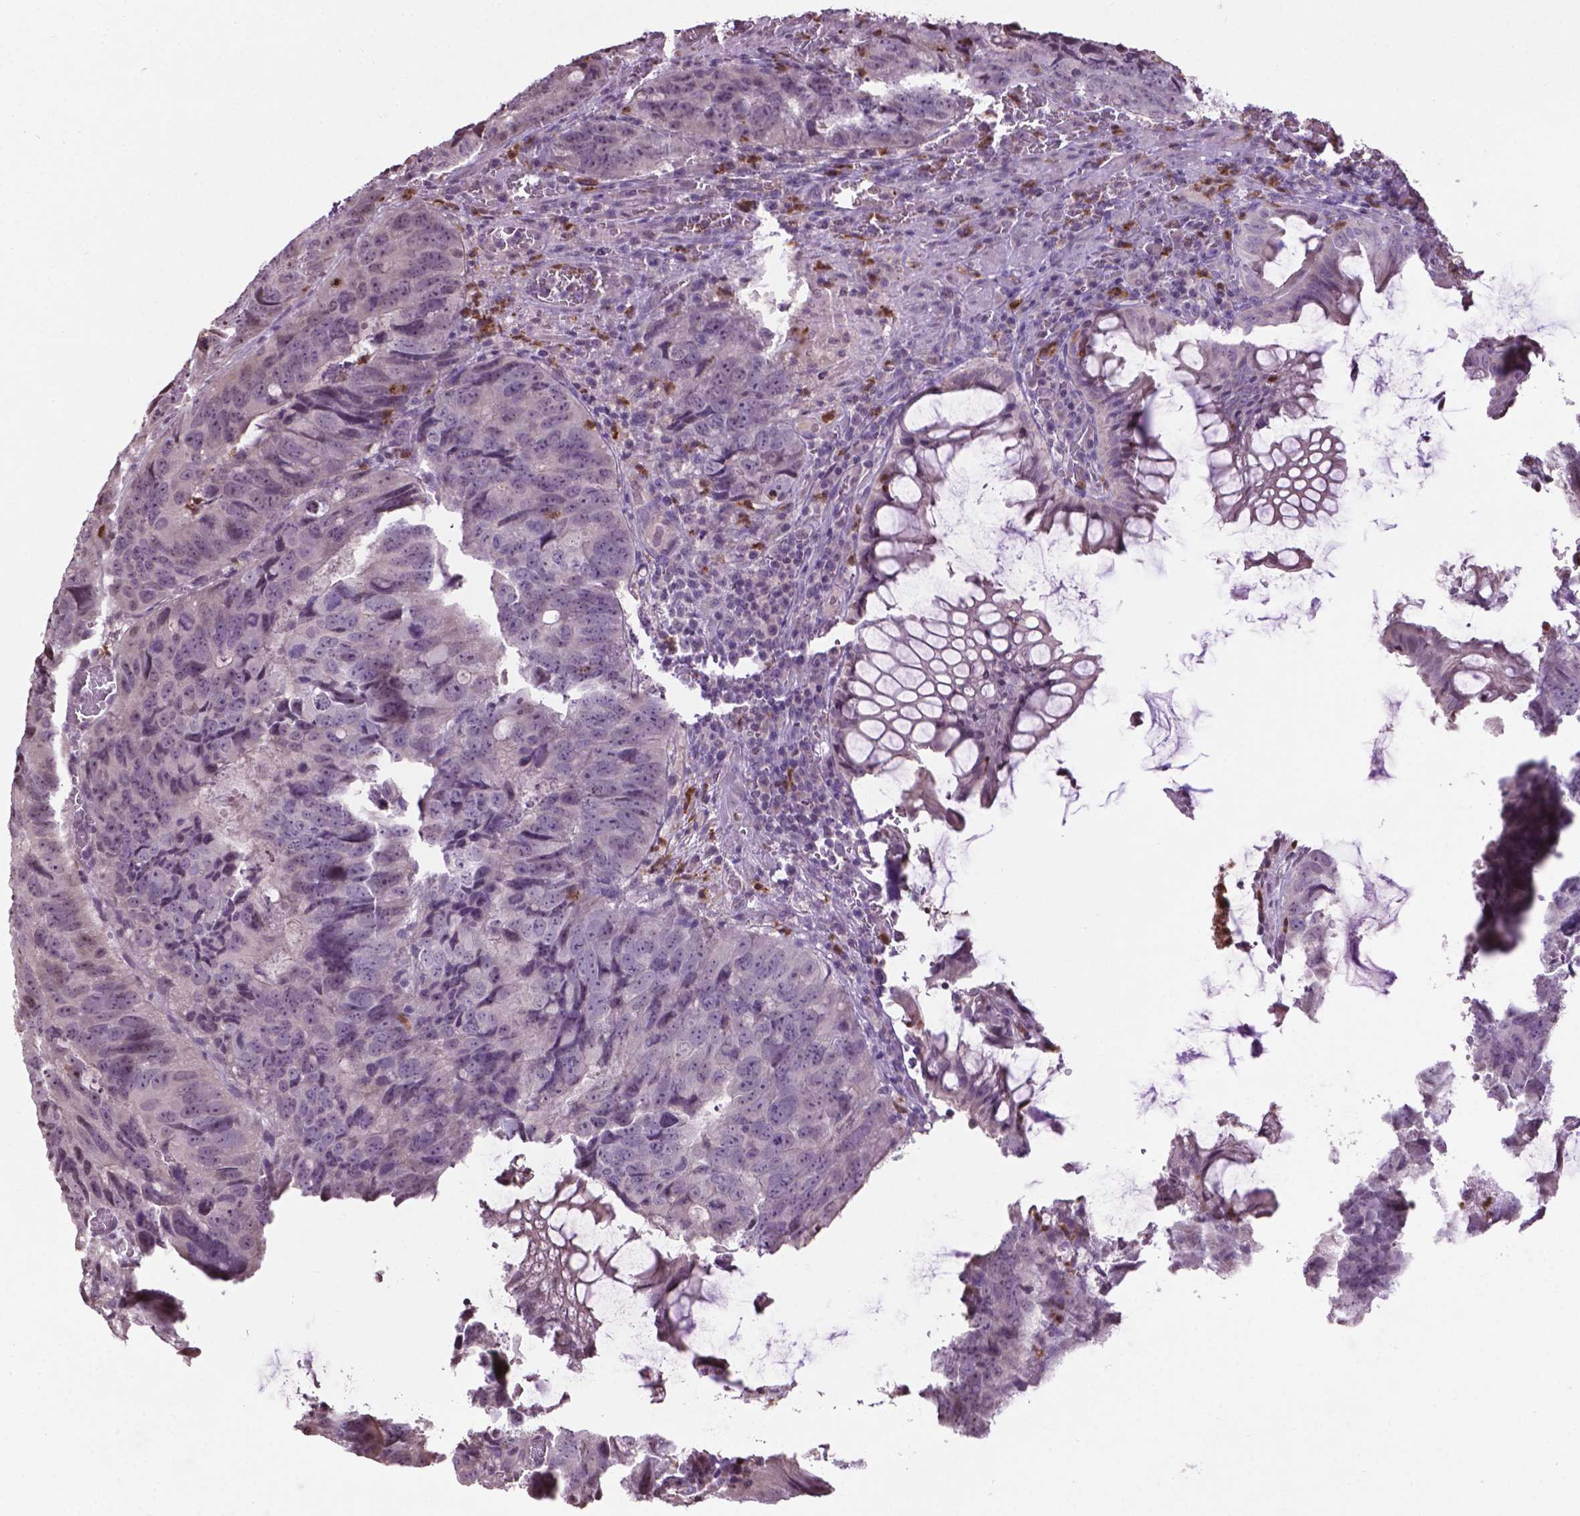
{"staining": {"intensity": "negative", "quantity": "none", "location": "none"}, "tissue": "colorectal cancer", "cell_type": "Tumor cells", "image_type": "cancer", "snomed": [{"axis": "morphology", "description": "Adenocarcinoma, NOS"}, {"axis": "topography", "description": "Colon"}], "caption": "Tumor cells show no significant protein expression in colorectal cancer. (Immunohistochemistry (ihc), brightfield microscopy, high magnification).", "gene": "NTNG2", "patient": {"sex": "male", "age": 79}}